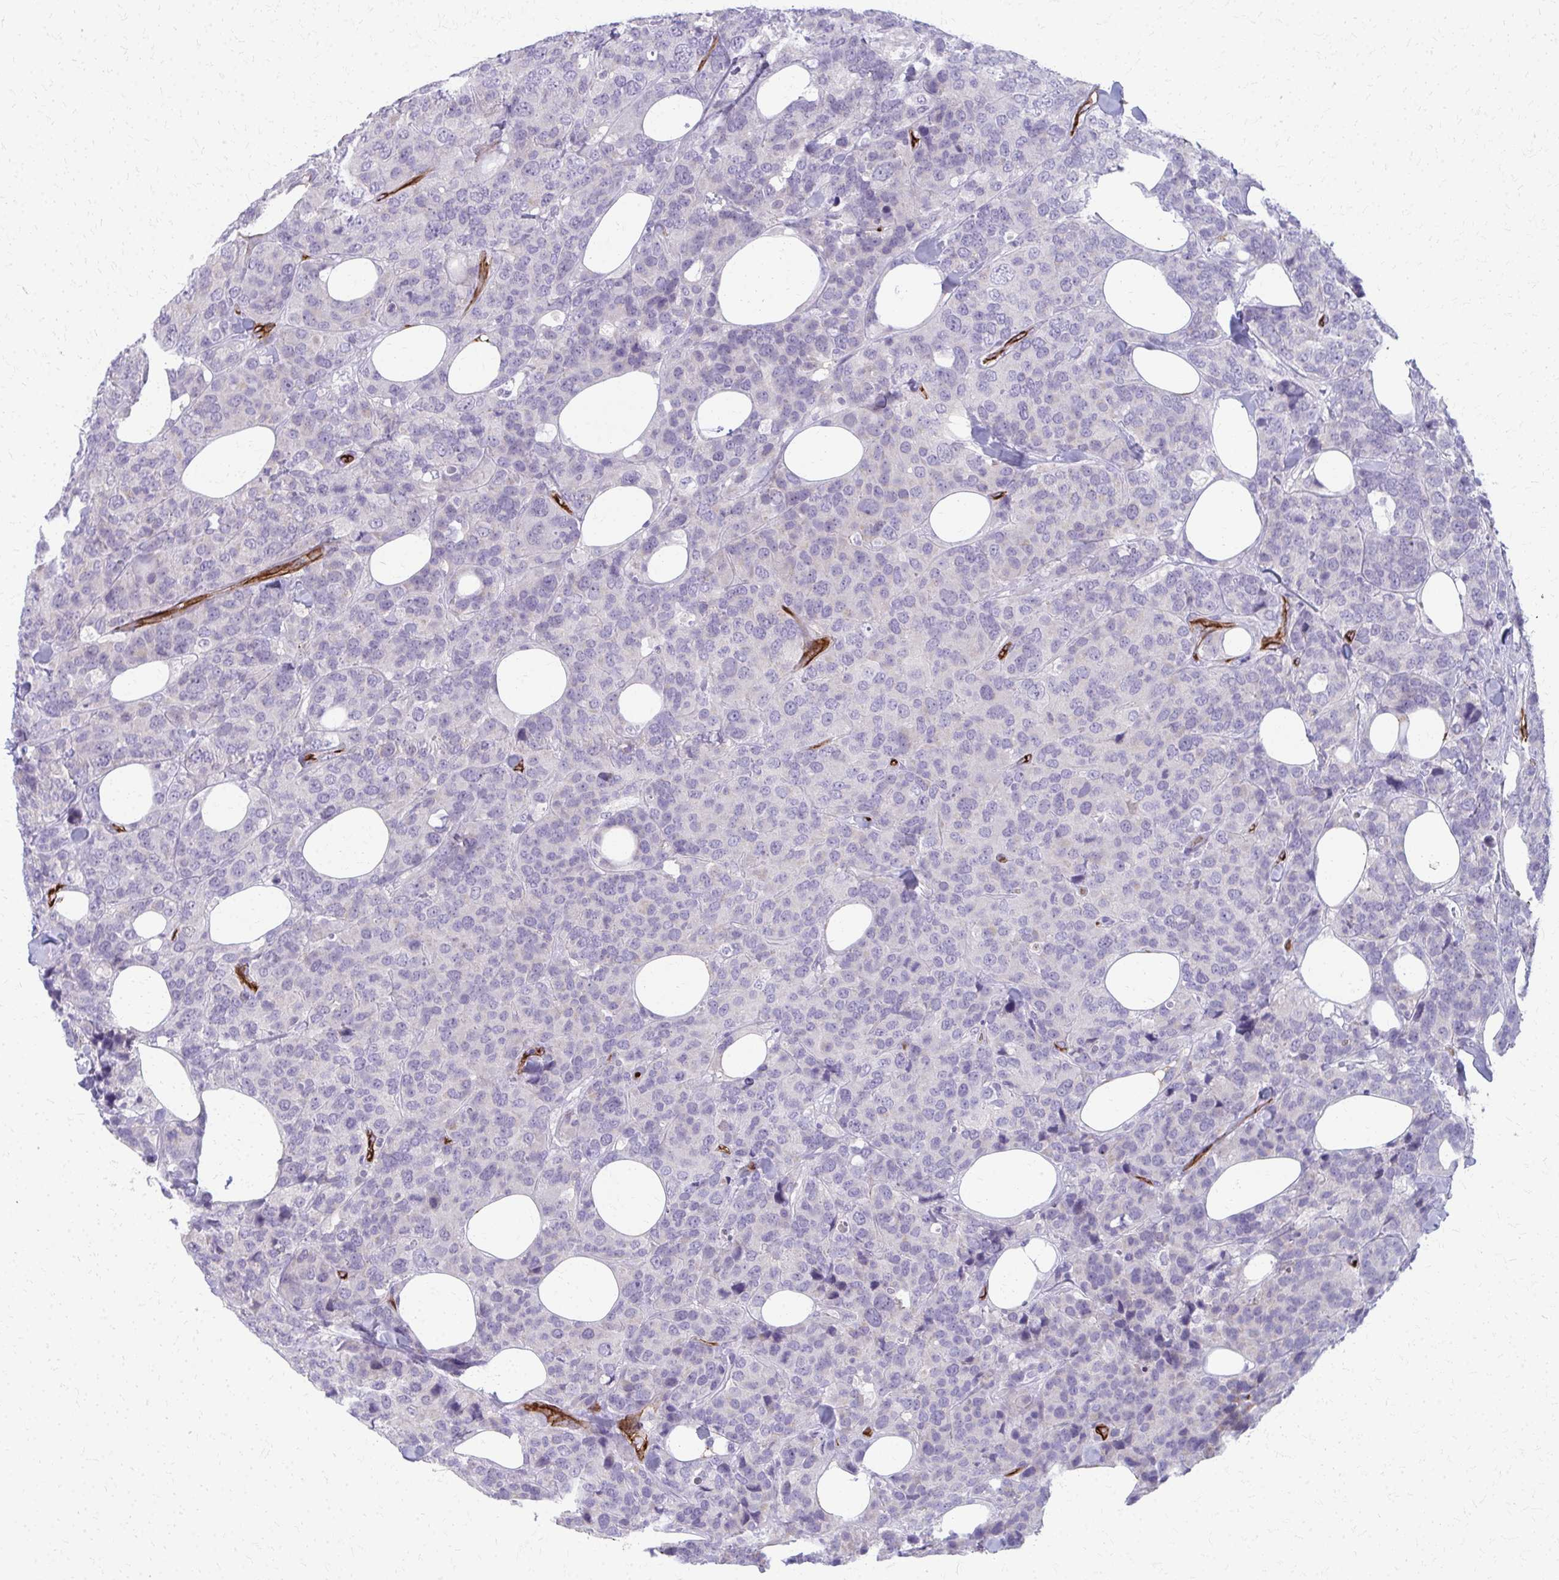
{"staining": {"intensity": "negative", "quantity": "none", "location": "none"}, "tissue": "breast cancer", "cell_type": "Tumor cells", "image_type": "cancer", "snomed": [{"axis": "morphology", "description": "Lobular carcinoma"}, {"axis": "topography", "description": "Breast"}], "caption": "High magnification brightfield microscopy of breast cancer stained with DAB (3,3'-diaminobenzidine) (brown) and counterstained with hematoxylin (blue): tumor cells show no significant expression.", "gene": "ADIPOQ", "patient": {"sex": "female", "age": 59}}